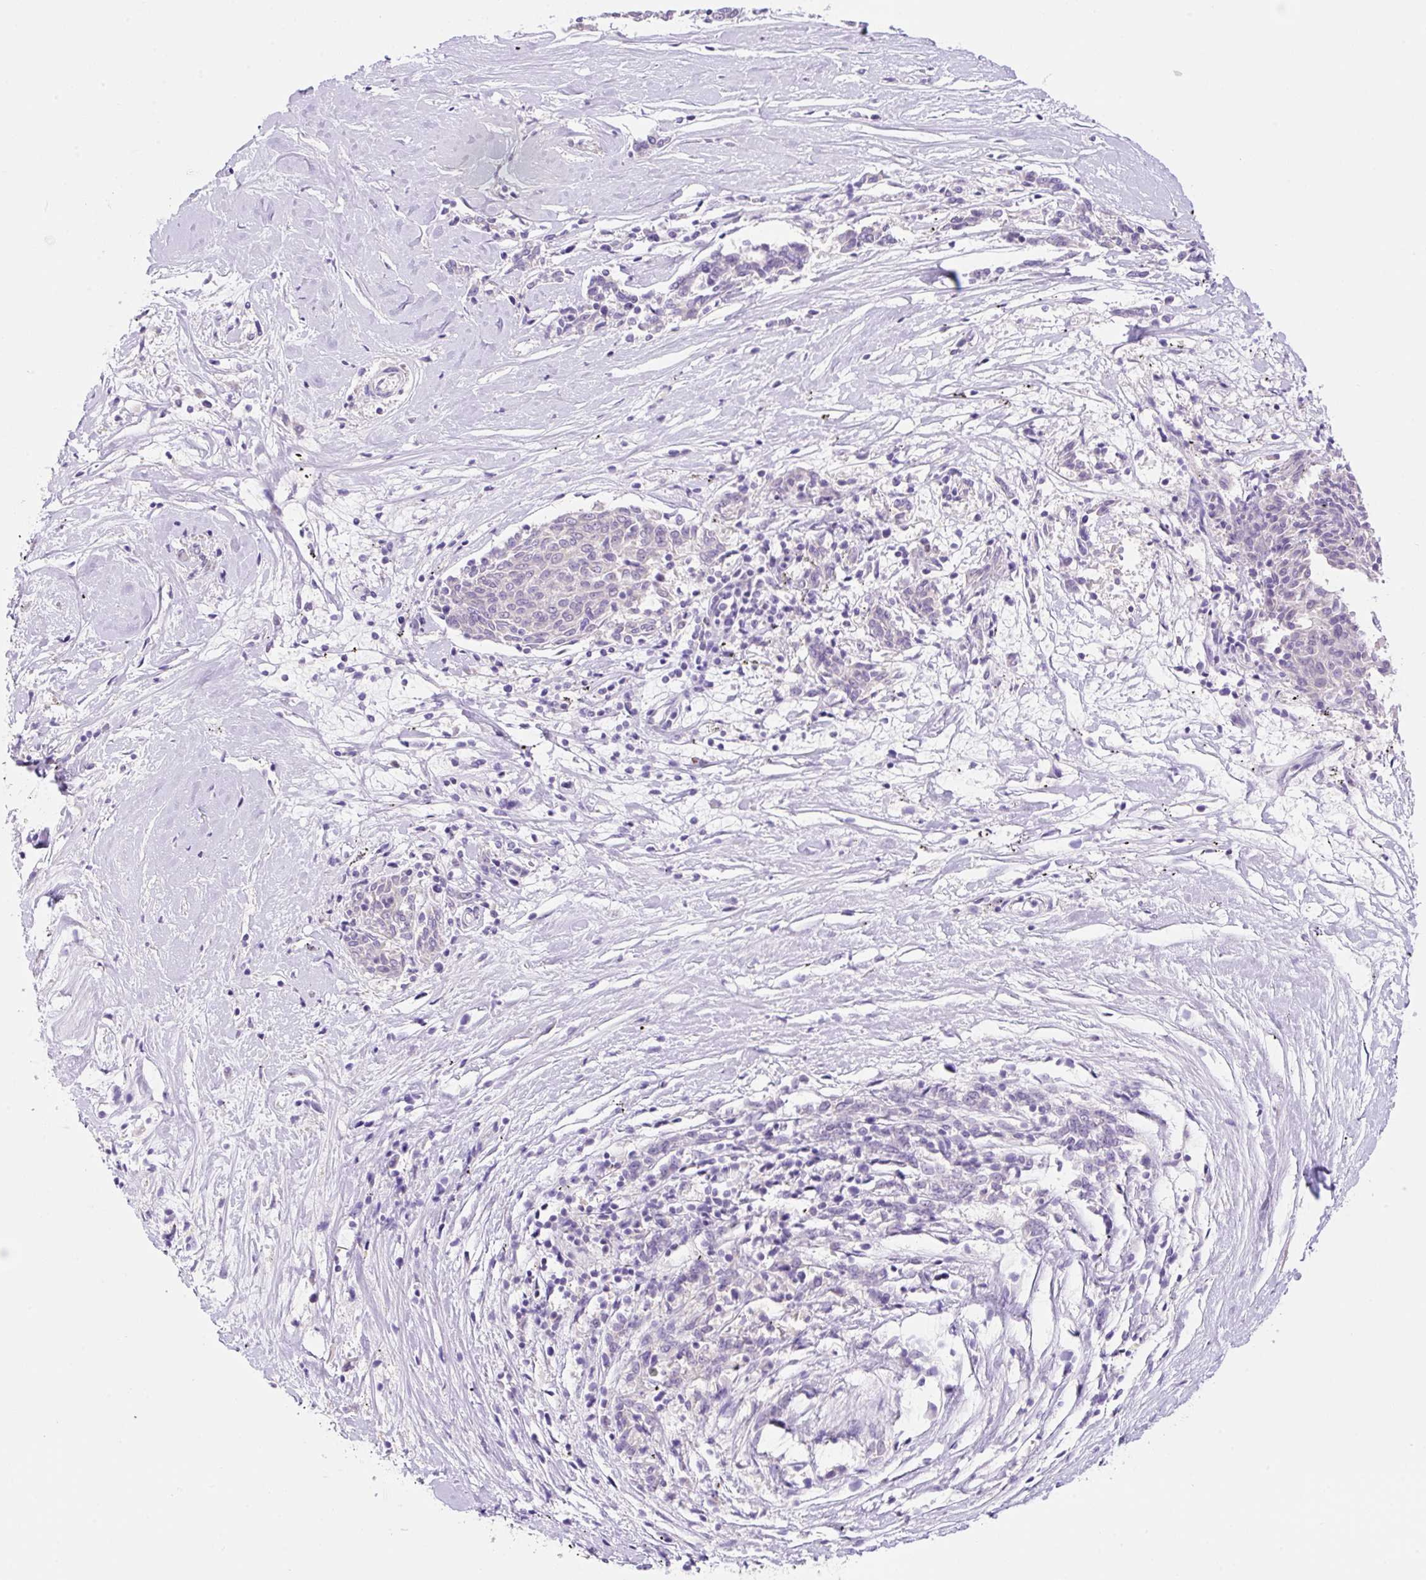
{"staining": {"intensity": "negative", "quantity": "none", "location": "none"}, "tissue": "melanoma", "cell_type": "Tumor cells", "image_type": "cancer", "snomed": [{"axis": "morphology", "description": "Malignant melanoma, NOS"}, {"axis": "topography", "description": "Skin"}], "caption": "Protein analysis of malignant melanoma exhibits no significant expression in tumor cells.", "gene": "NDST3", "patient": {"sex": "female", "age": 72}}